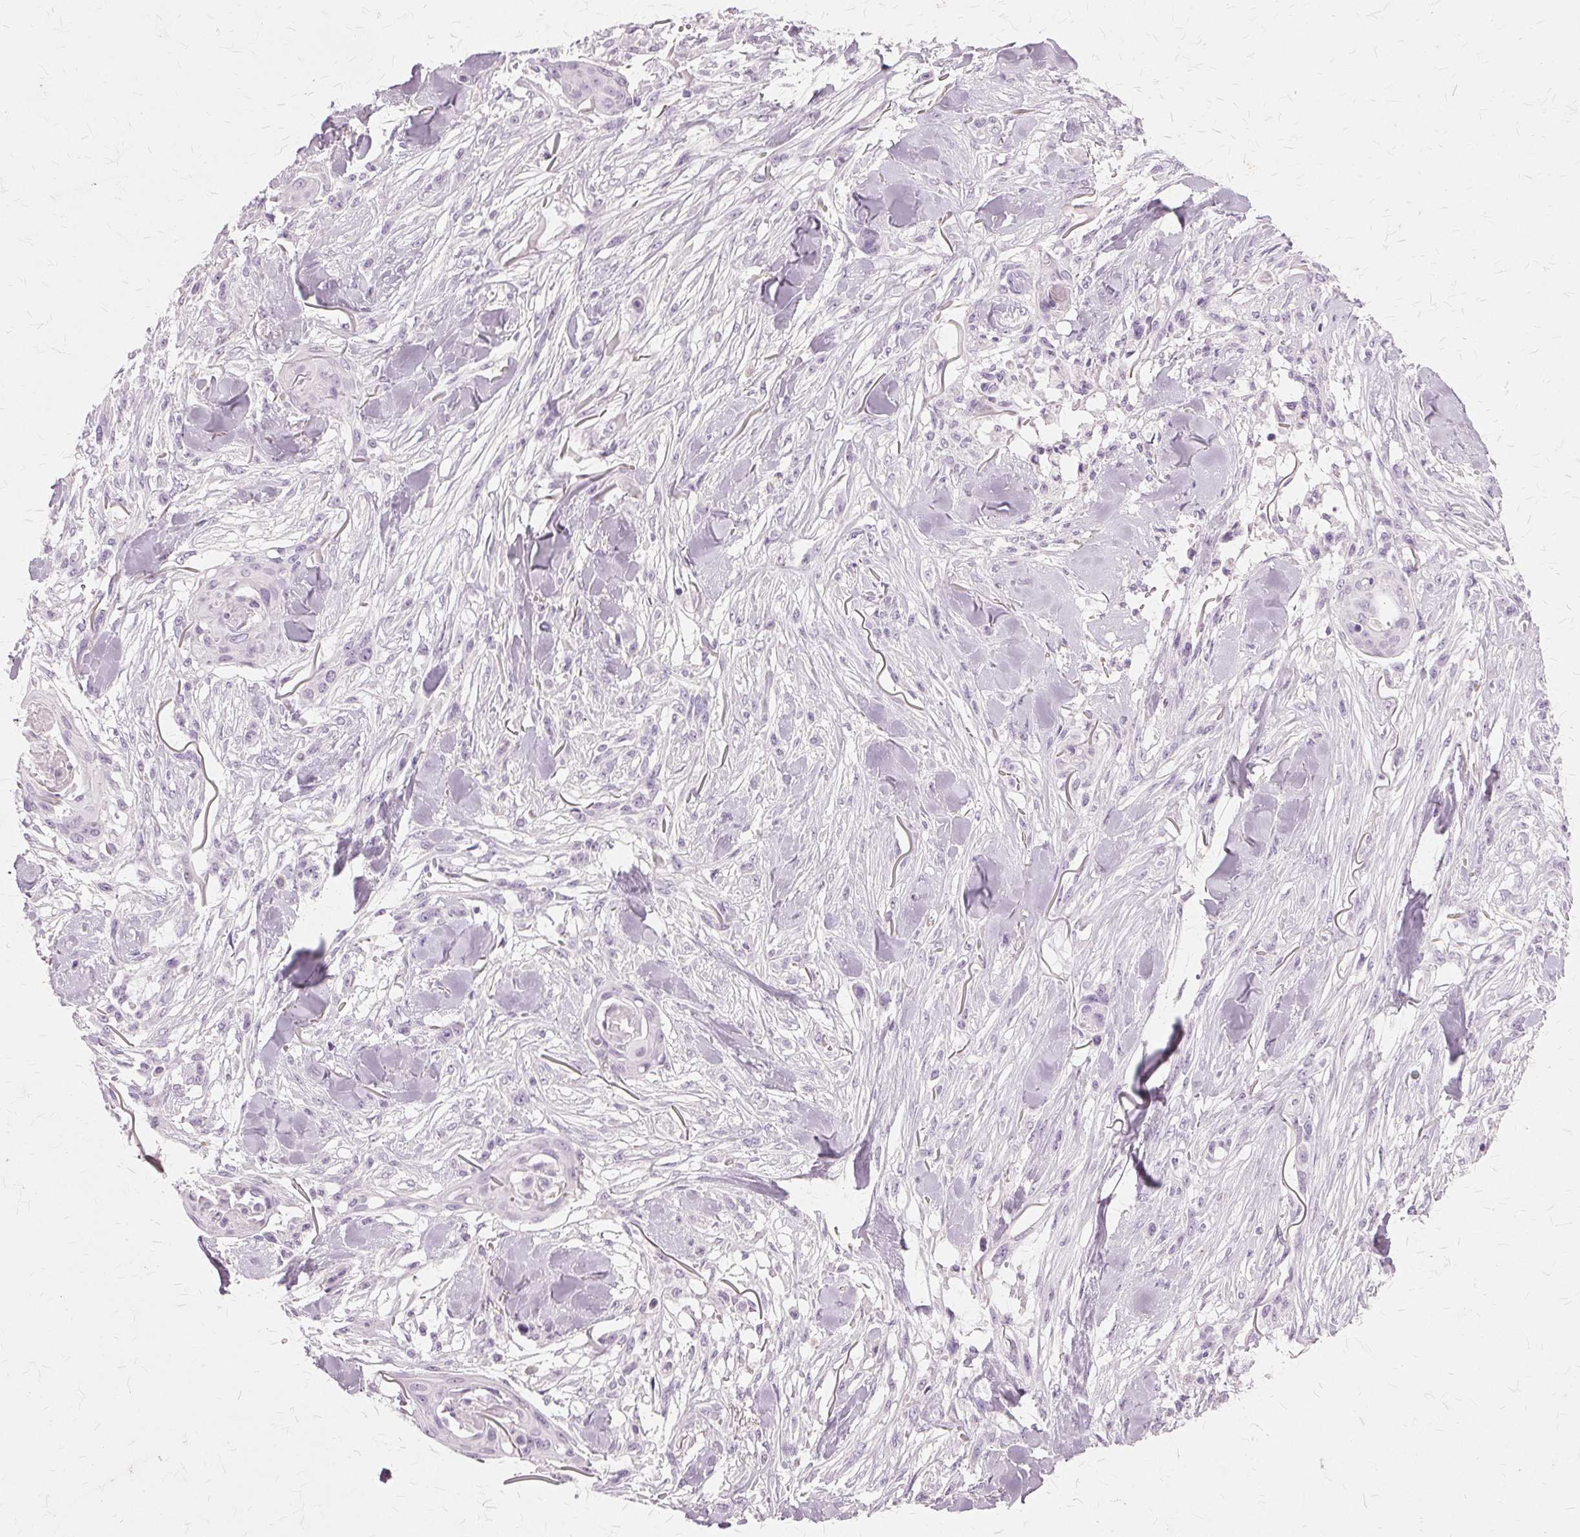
{"staining": {"intensity": "negative", "quantity": "none", "location": "none"}, "tissue": "skin cancer", "cell_type": "Tumor cells", "image_type": "cancer", "snomed": [{"axis": "morphology", "description": "Squamous cell carcinoma, NOS"}, {"axis": "topography", "description": "Skin"}], "caption": "Human skin cancer (squamous cell carcinoma) stained for a protein using IHC shows no positivity in tumor cells.", "gene": "SLC45A3", "patient": {"sex": "female", "age": 59}}